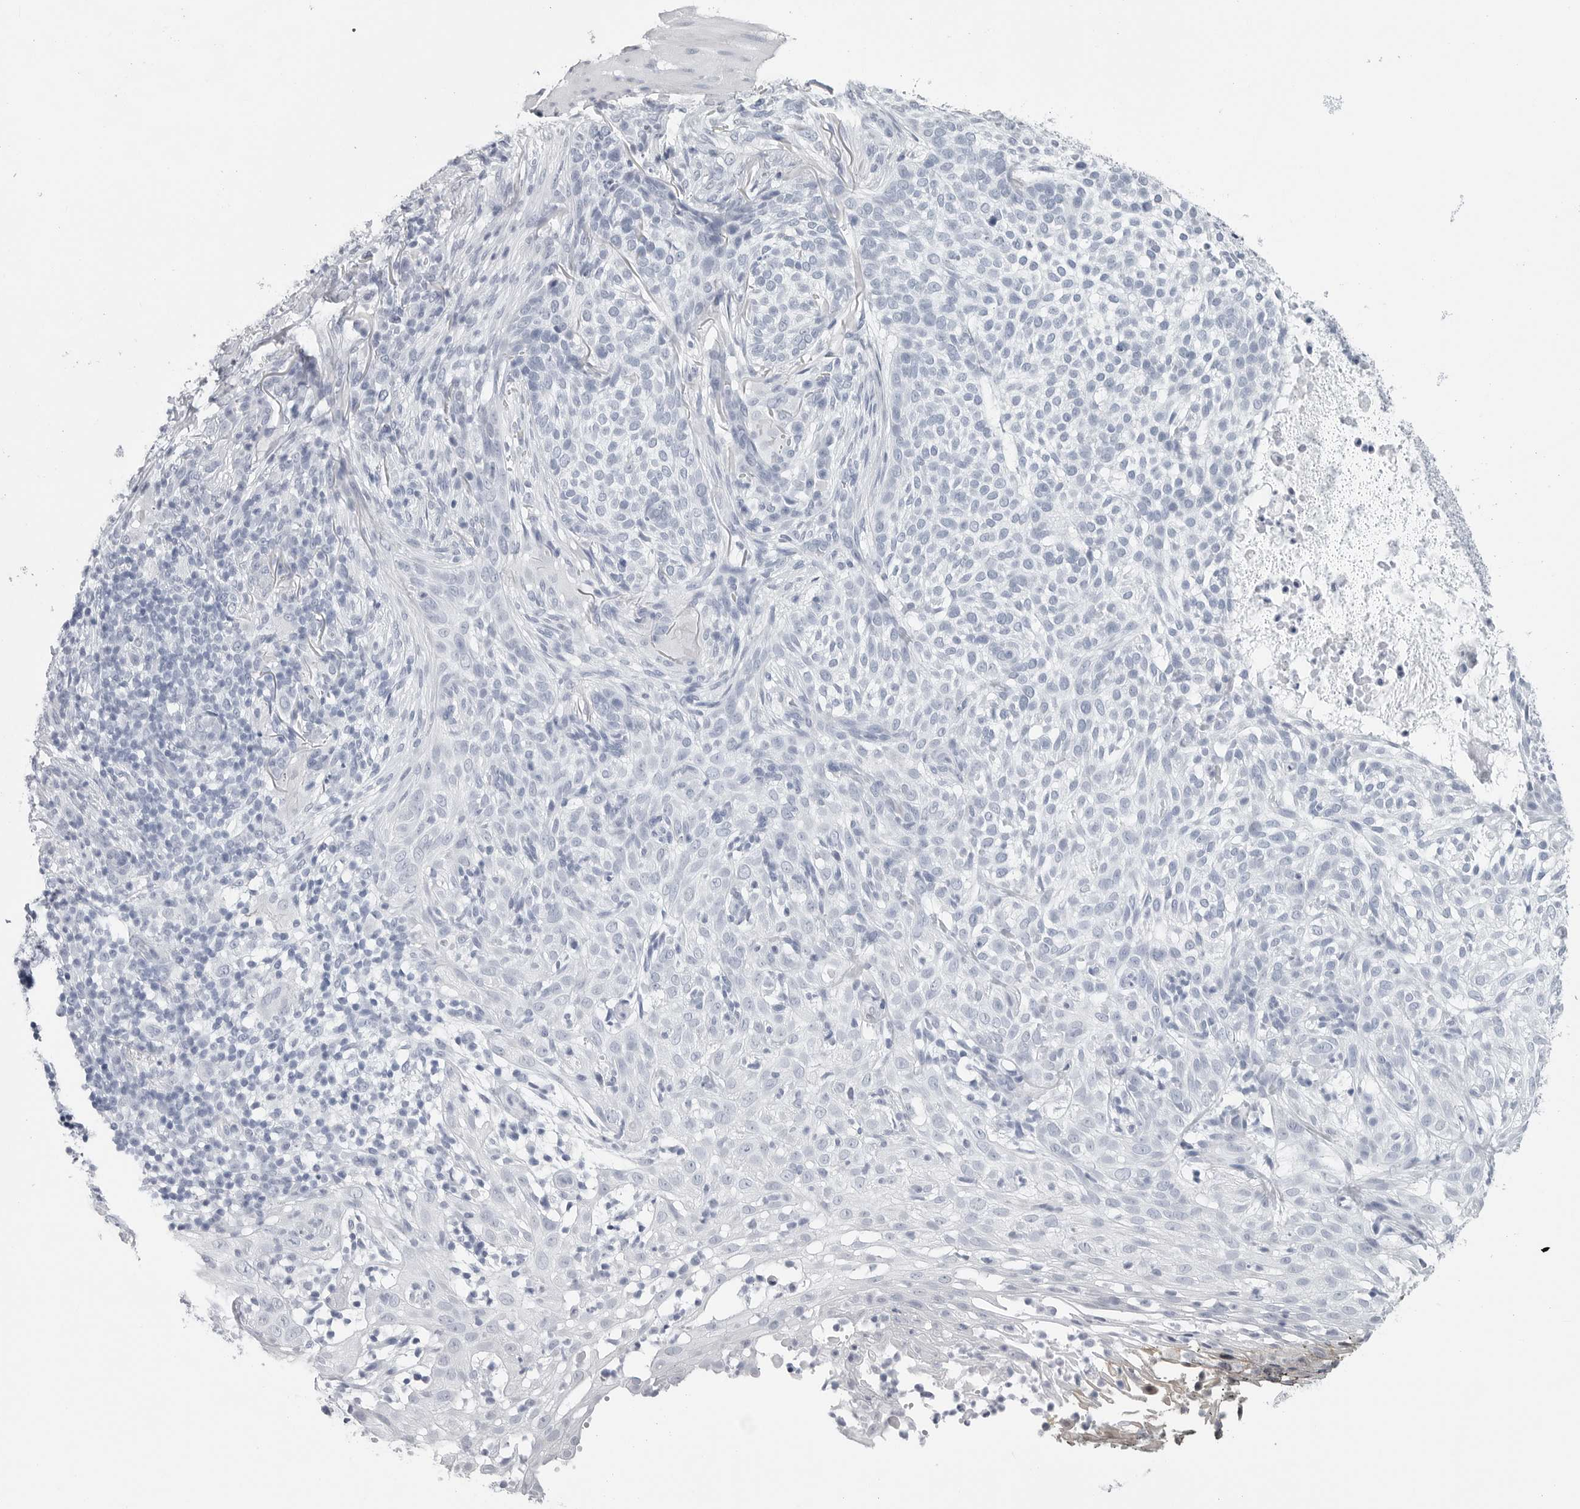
{"staining": {"intensity": "negative", "quantity": "none", "location": "none"}, "tissue": "skin cancer", "cell_type": "Tumor cells", "image_type": "cancer", "snomed": [{"axis": "morphology", "description": "Basal cell carcinoma"}, {"axis": "topography", "description": "Skin"}], "caption": "An immunohistochemistry (IHC) histopathology image of basal cell carcinoma (skin) is shown. There is no staining in tumor cells of basal cell carcinoma (skin).", "gene": "CSH1", "patient": {"sex": "female", "age": 64}}